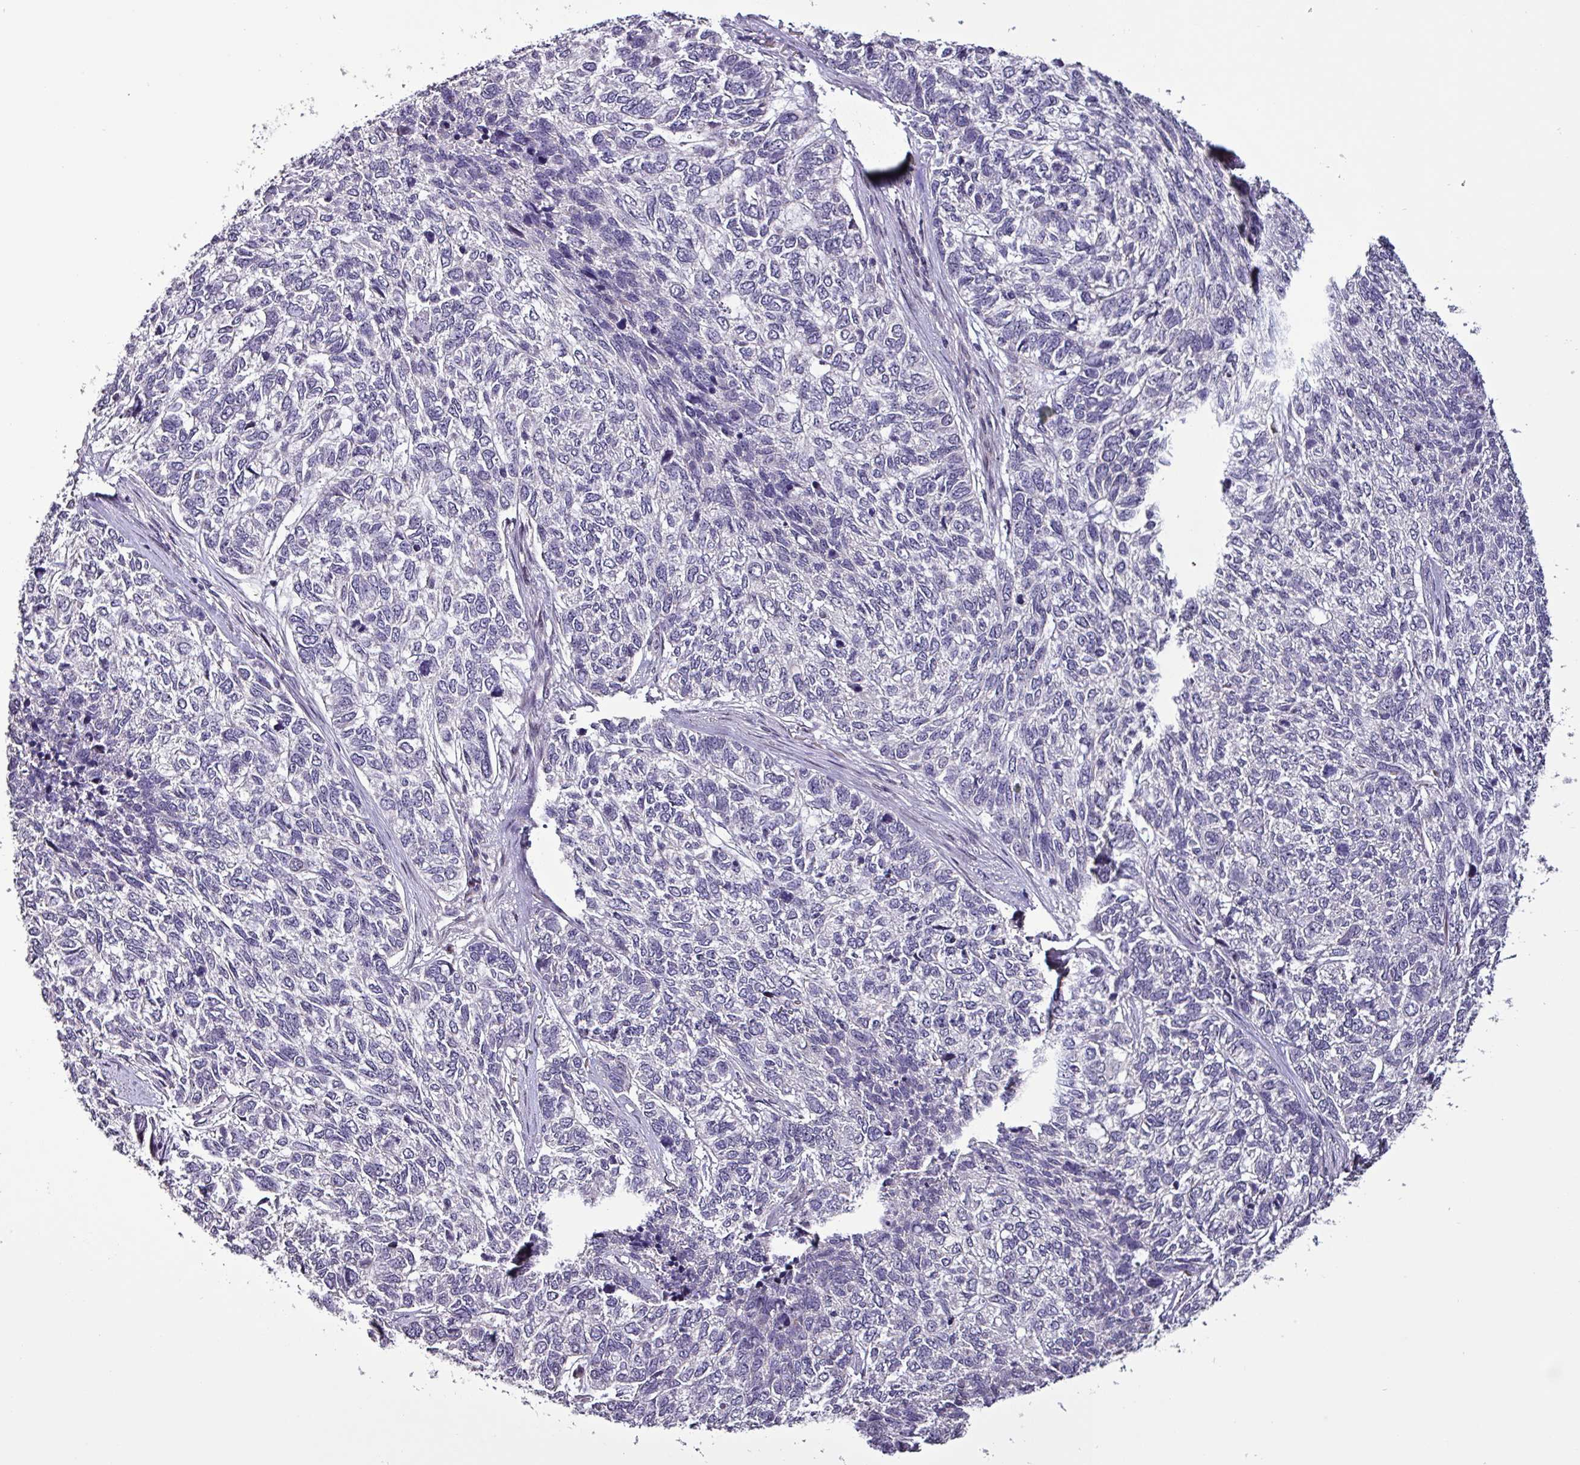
{"staining": {"intensity": "negative", "quantity": "none", "location": "none"}, "tissue": "skin cancer", "cell_type": "Tumor cells", "image_type": "cancer", "snomed": [{"axis": "morphology", "description": "Basal cell carcinoma"}, {"axis": "topography", "description": "Skin"}], "caption": "Protein analysis of skin basal cell carcinoma displays no significant expression in tumor cells. (DAB (3,3'-diaminobenzidine) immunohistochemistry with hematoxylin counter stain).", "gene": "GRAPL", "patient": {"sex": "female", "age": 65}}